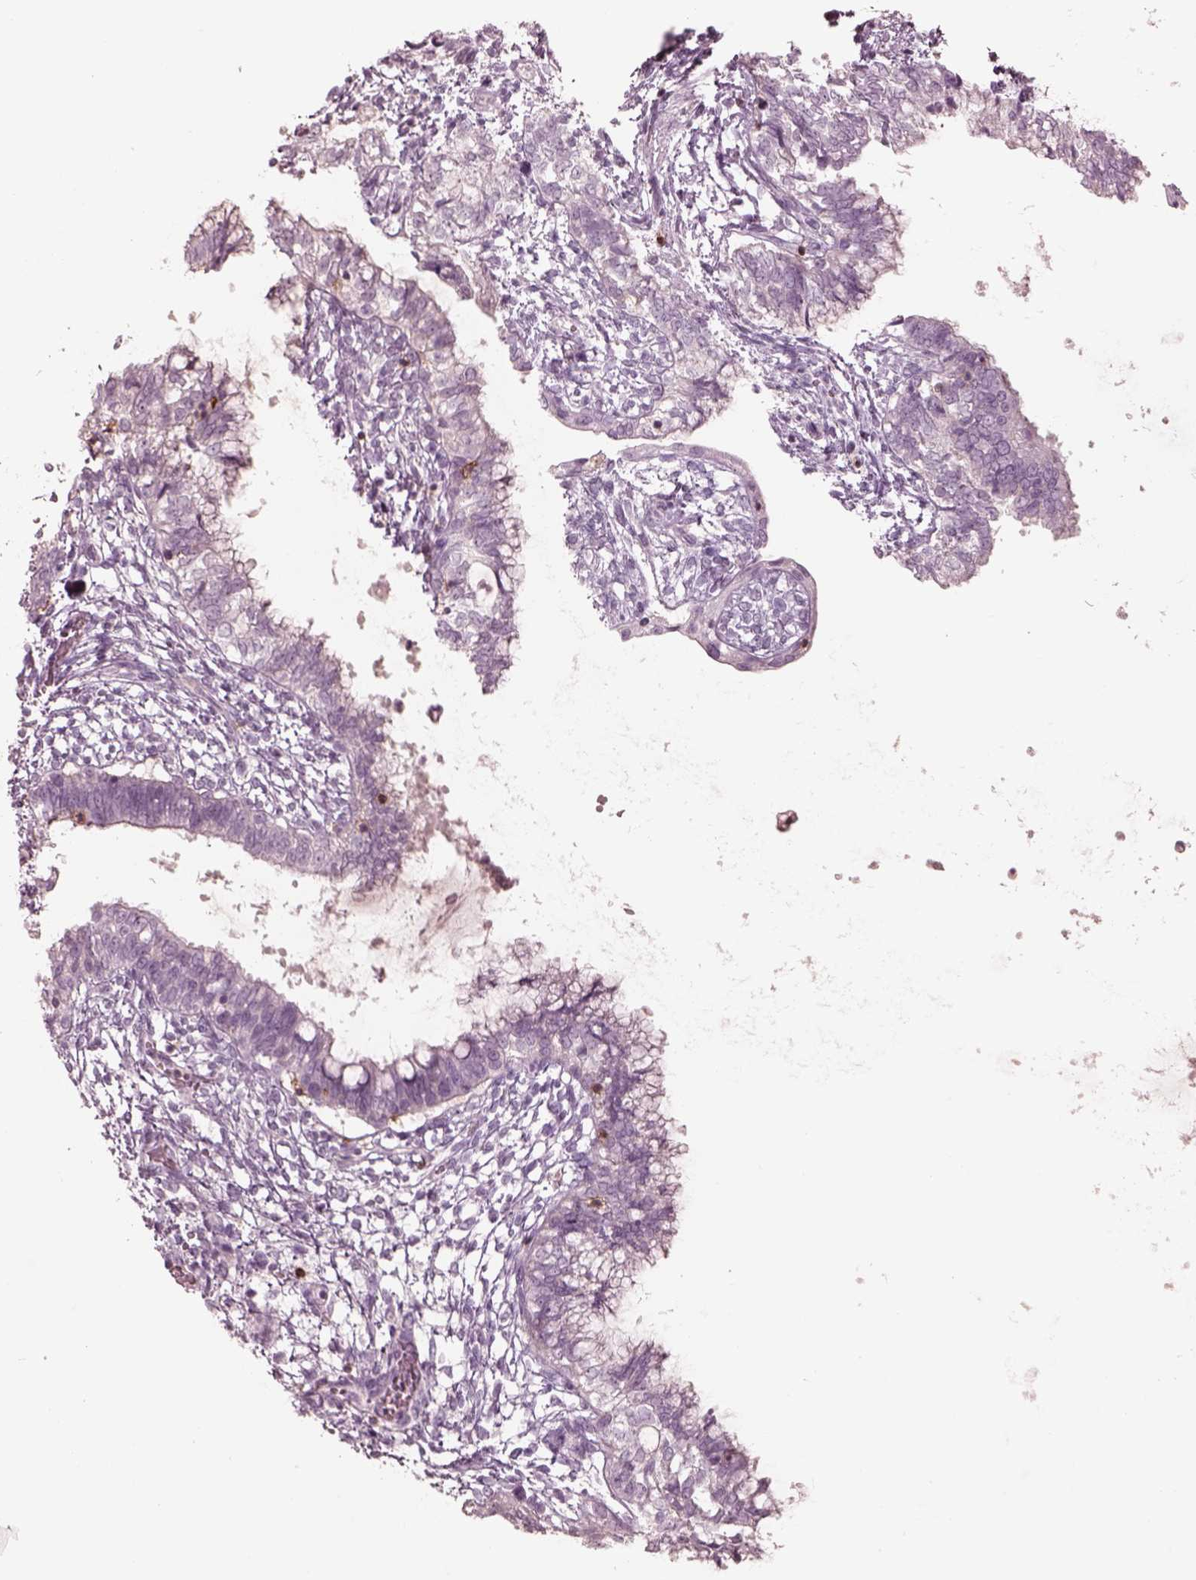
{"staining": {"intensity": "negative", "quantity": "none", "location": "none"}, "tissue": "testis cancer", "cell_type": "Tumor cells", "image_type": "cancer", "snomed": [{"axis": "morphology", "description": "Carcinoma, Embryonal, NOS"}, {"axis": "topography", "description": "Testis"}], "caption": "Testis embryonal carcinoma was stained to show a protein in brown. There is no significant staining in tumor cells.", "gene": "PDCD1", "patient": {"sex": "male", "age": 37}}